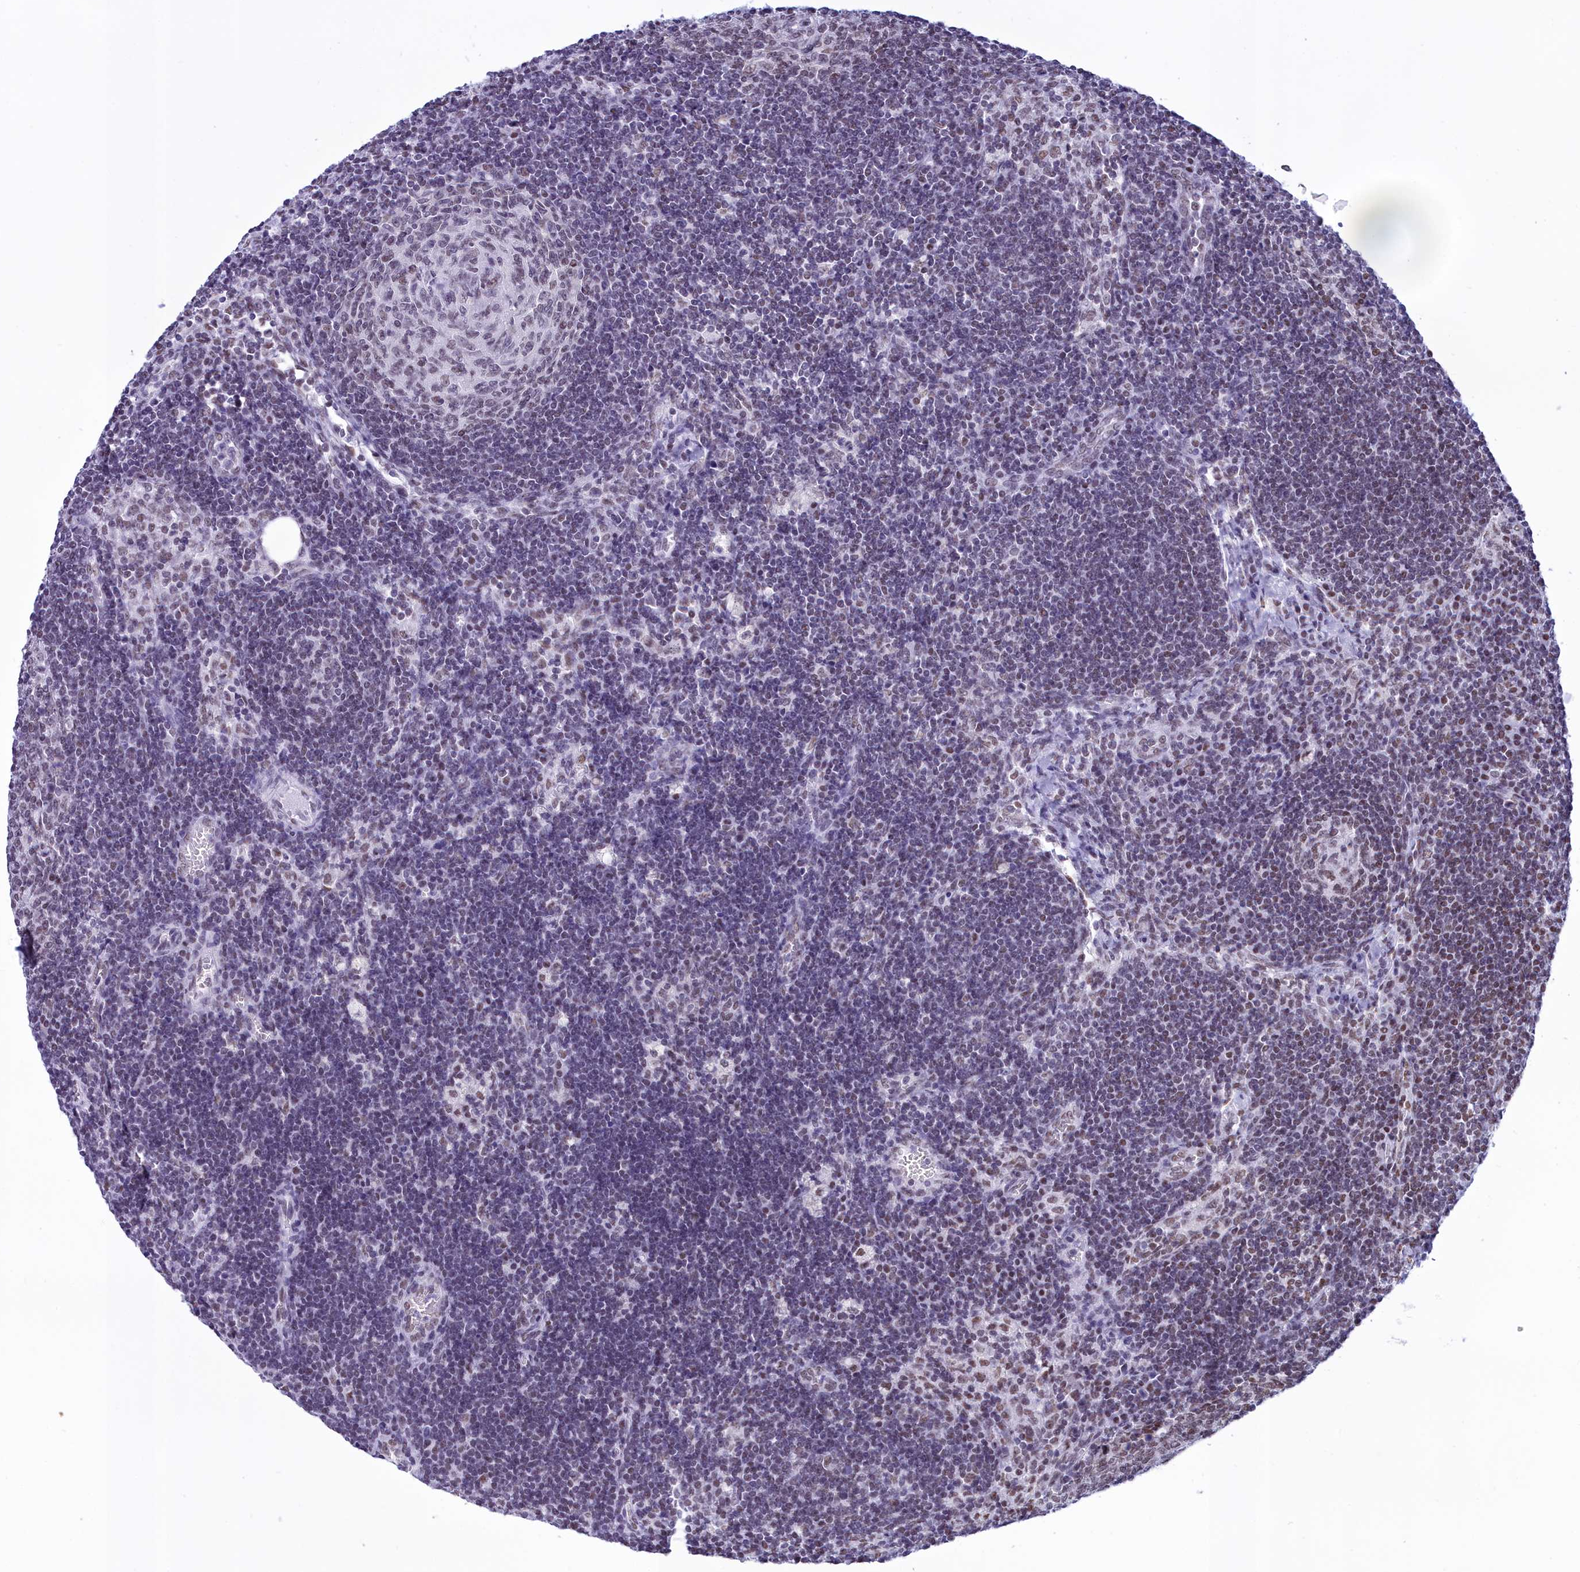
{"staining": {"intensity": "weak", "quantity": "25%-75%", "location": "nuclear"}, "tissue": "lymph node", "cell_type": "Germinal center cells", "image_type": "normal", "snomed": [{"axis": "morphology", "description": "Normal tissue, NOS"}, {"axis": "topography", "description": "Lymph node"}], "caption": "Immunohistochemical staining of benign human lymph node reveals 25%-75% levels of weak nuclear protein positivity in approximately 25%-75% of germinal center cells.", "gene": "CDC26", "patient": {"sex": "female", "age": 73}}